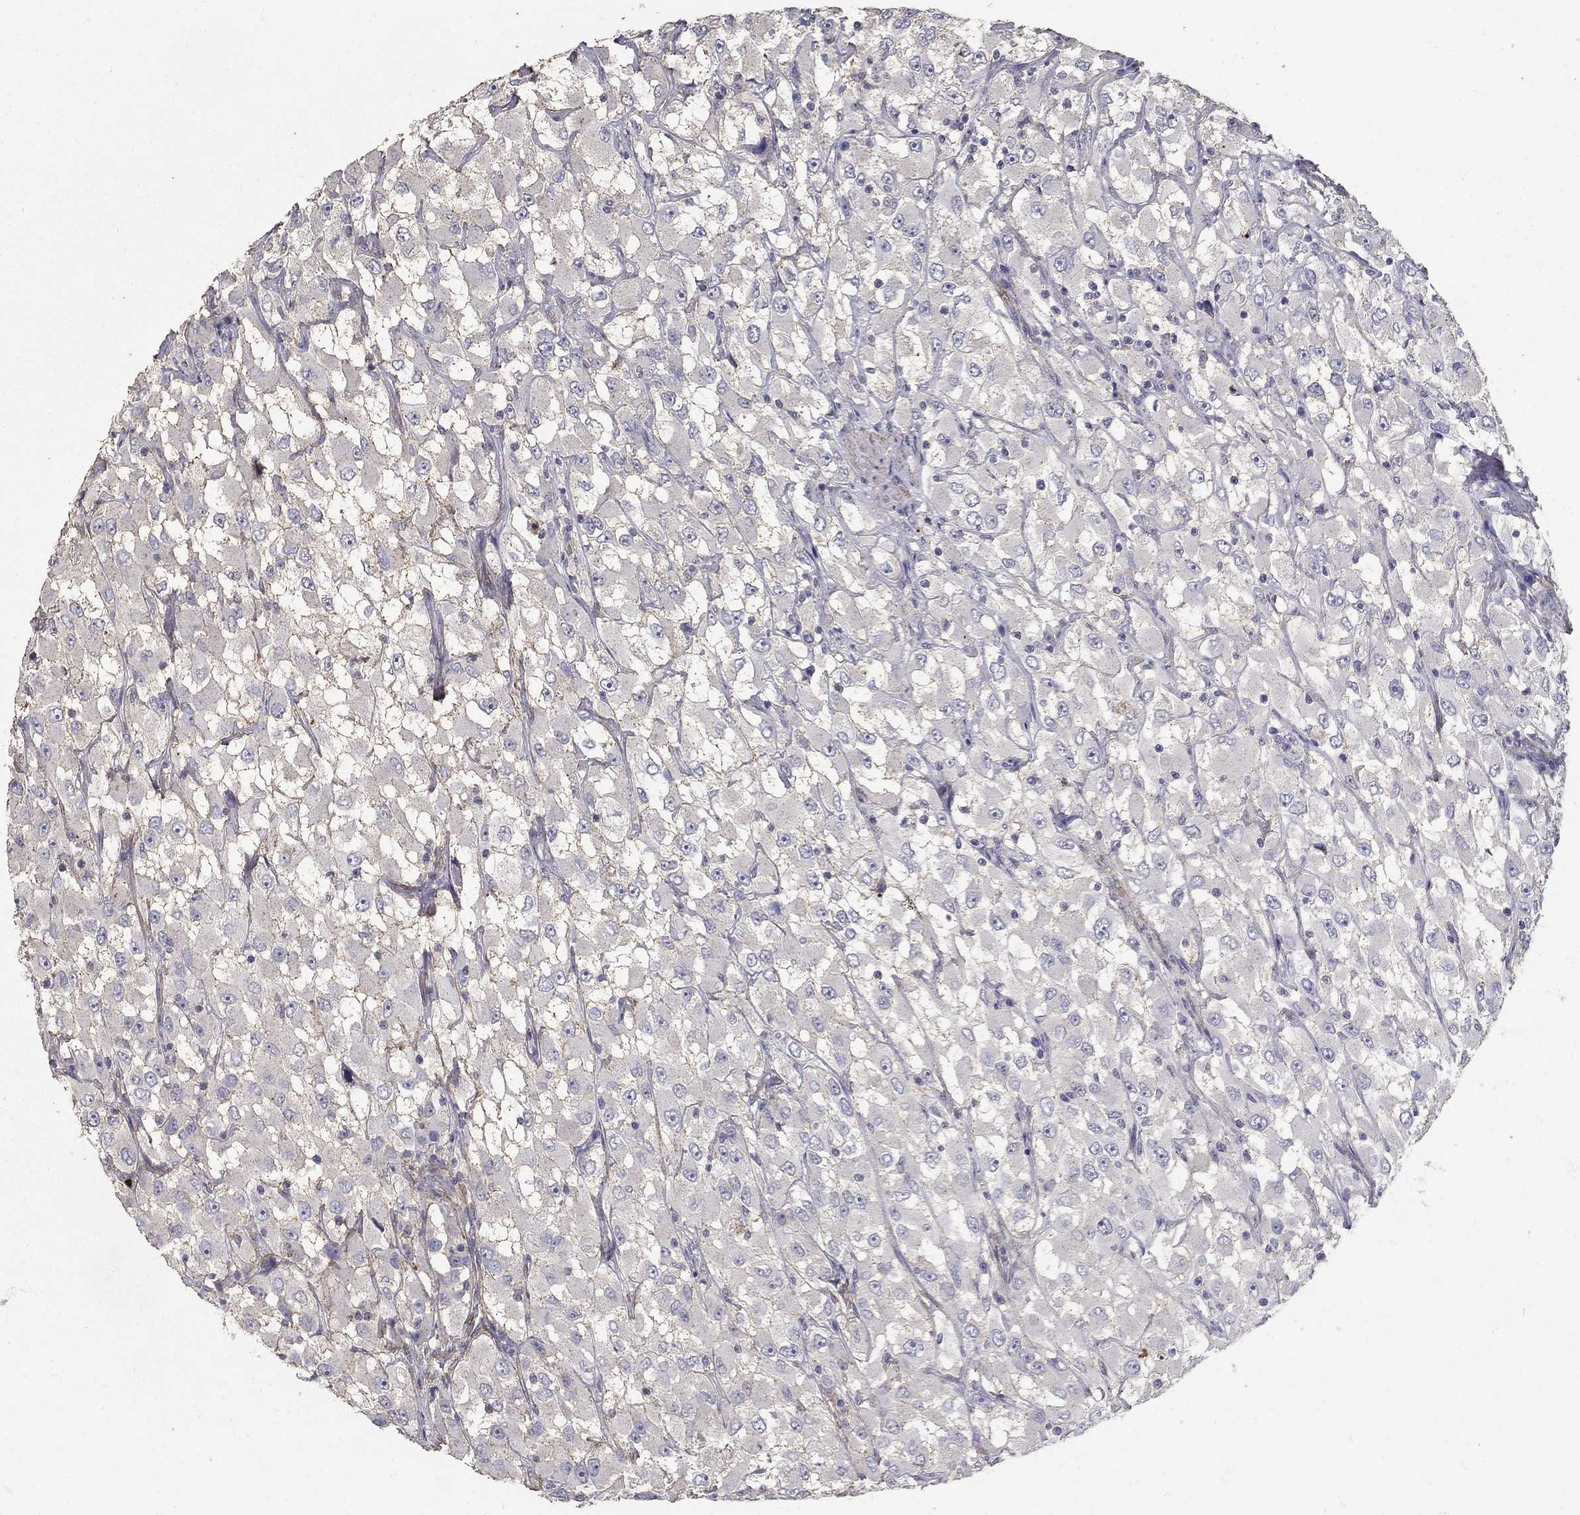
{"staining": {"intensity": "negative", "quantity": "none", "location": "none"}, "tissue": "renal cancer", "cell_type": "Tumor cells", "image_type": "cancer", "snomed": [{"axis": "morphology", "description": "Adenocarcinoma, NOS"}, {"axis": "topography", "description": "Kidney"}], "caption": "The immunohistochemistry (IHC) histopathology image has no significant staining in tumor cells of adenocarcinoma (renal) tissue.", "gene": "MPP2", "patient": {"sex": "female", "age": 52}}